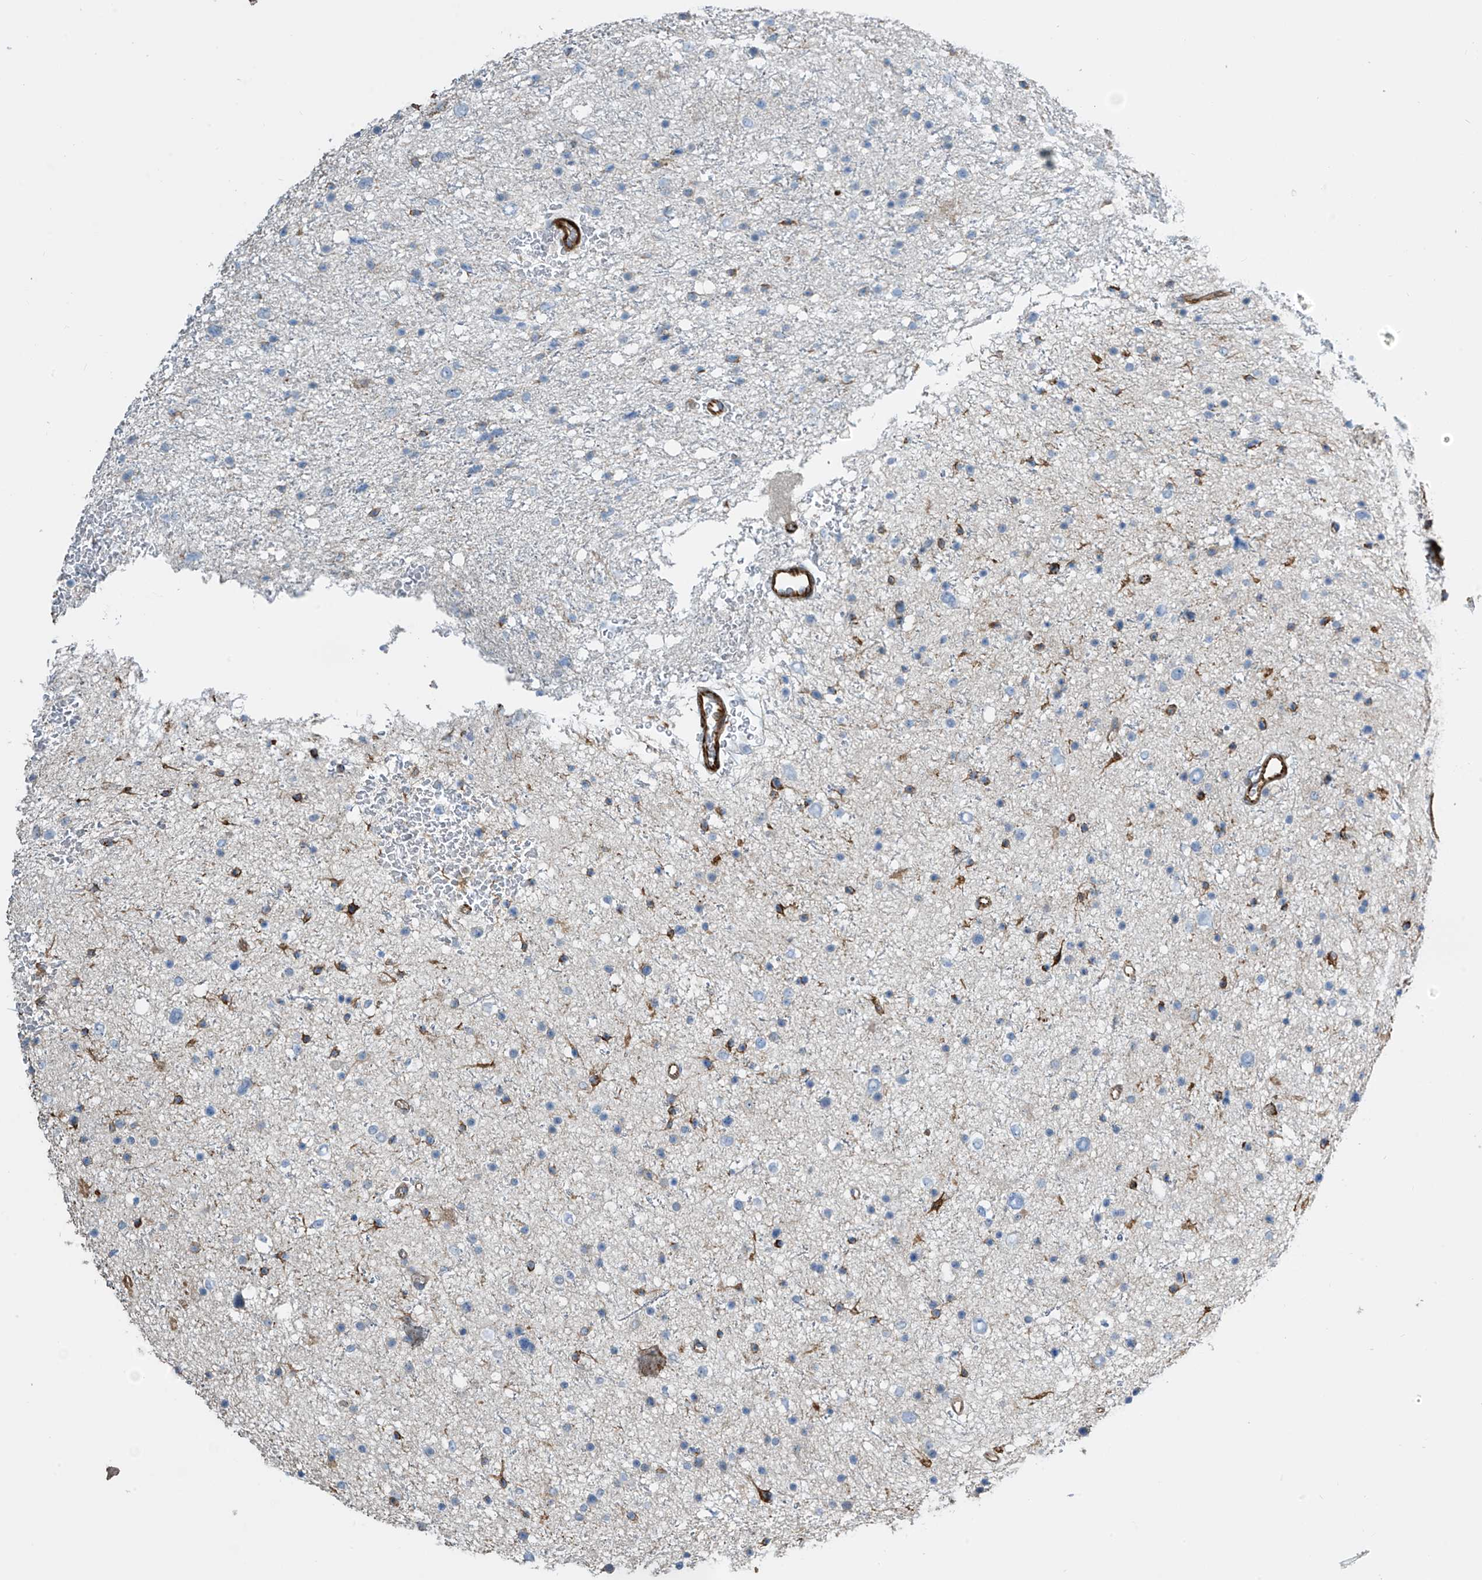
{"staining": {"intensity": "negative", "quantity": "none", "location": "none"}, "tissue": "glioma", "cell_type": "Tumor cells", "image_type": "cancer", "snomed": [{"axis": "morphology", "description": "Glioma, malignant, Low grade"}, {"axis": "topography", "description": "Brain"}], "caption": "The immunohistochemistry (IHC) micrograph has no significant staining in tumor cells of glioma tissue. (Brightfield microscopy of DAB (3,3'-diaminobenzidine) immunohistochemistry (IHC) at high magnification).", "gene": "SH3BGRL3", "patient": {"sex": "female", "age": 37}}